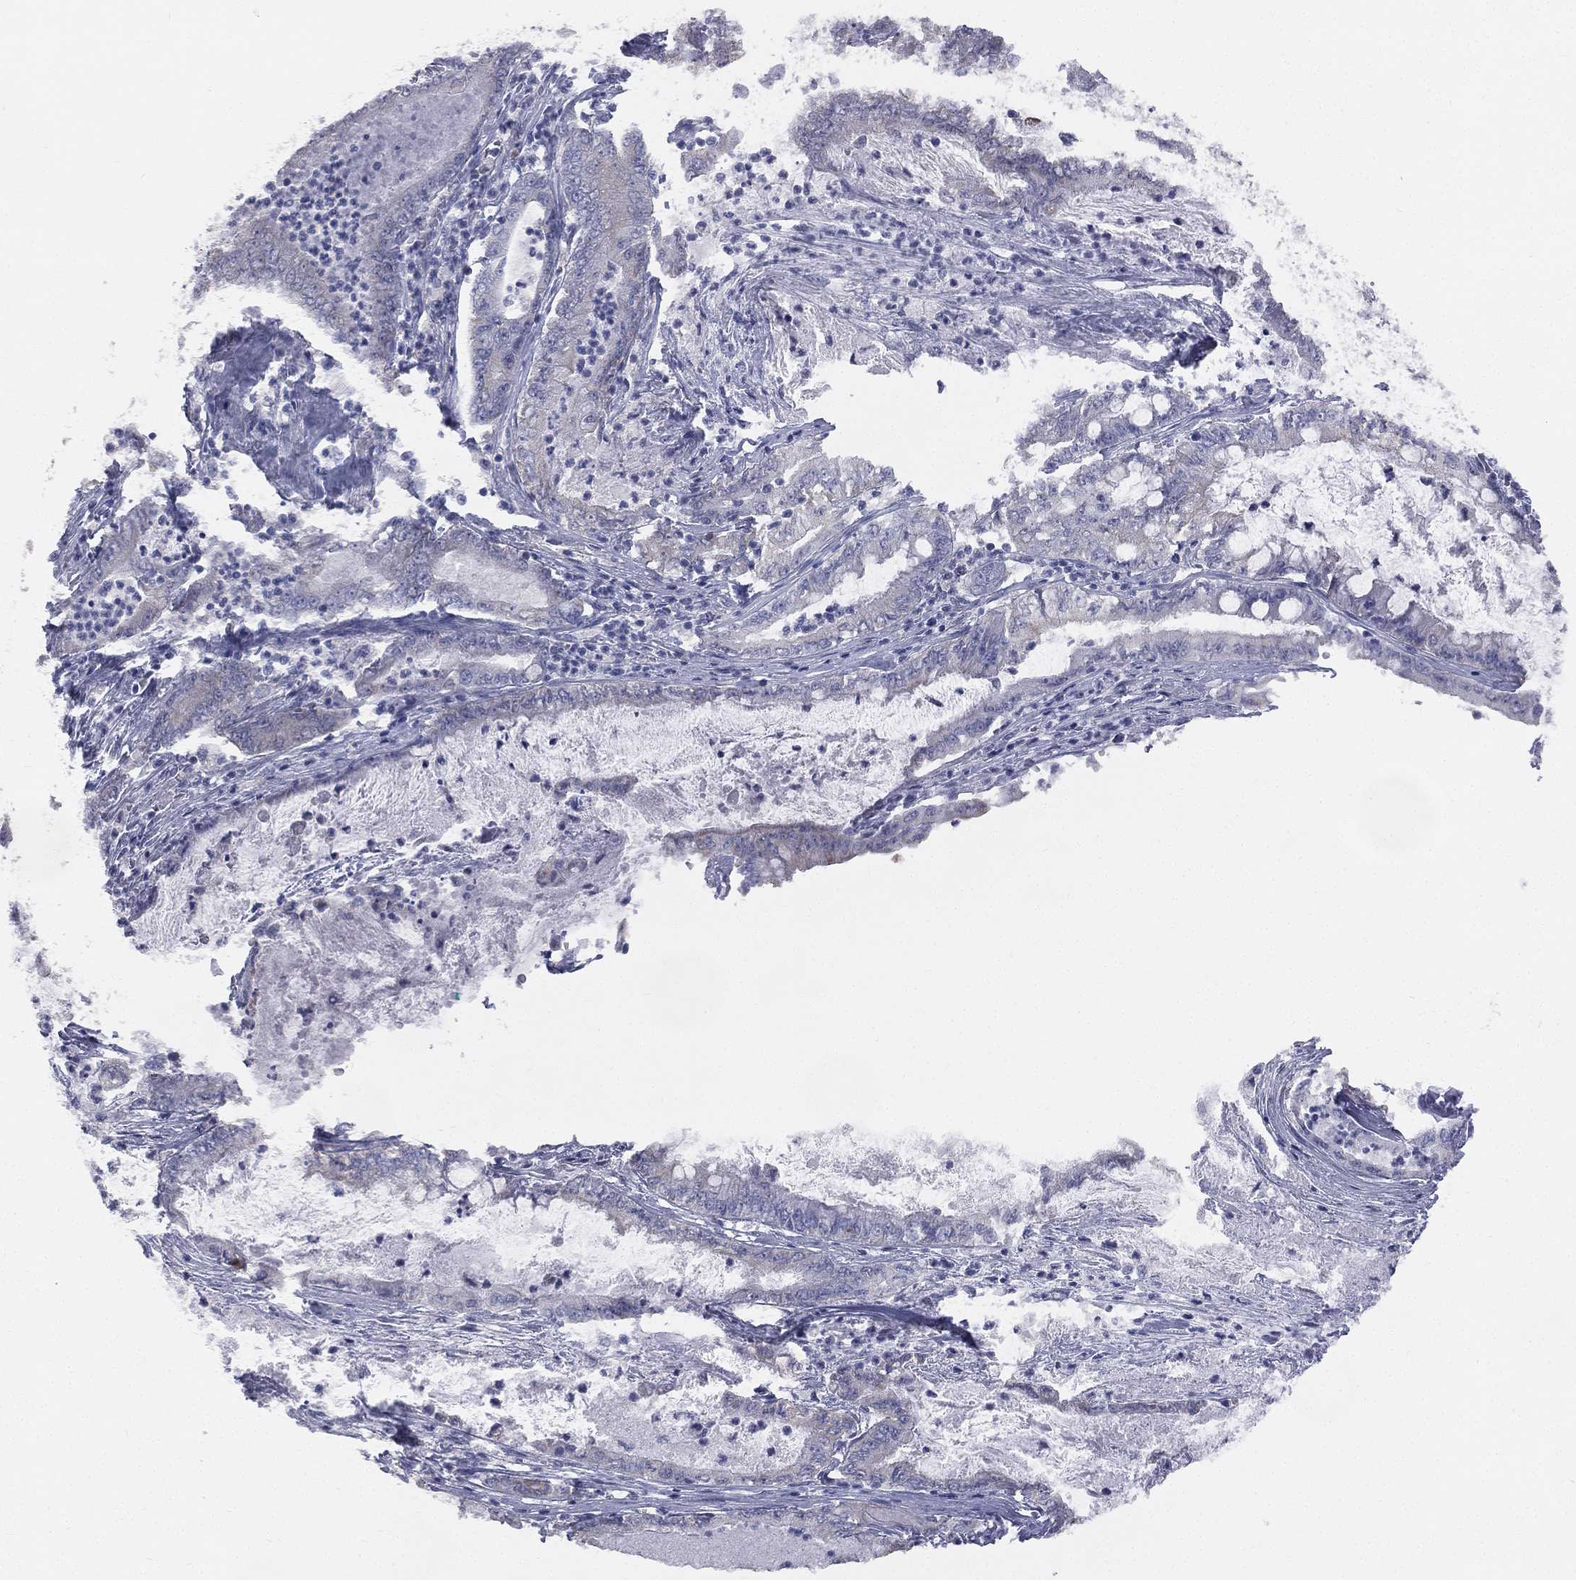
{"staining": {"intensity": "negative", "quantity": "none", "location": "none"}, "tissue": "pancreatic cancer", "cell_type": "Tumor cells", "image_type": "cancer", "snomed": [{"axis": "morphology", "description": "Adenocarcinoma, NOS"}, {"axis": "topography", "description": "Pancreas"}], "caption": "An immunohistochemistry (IHC) photomicrograph of adenocarcinoma (pancreatic) is shown. There is no staining in tumor cells of adenocarcinoma (pancreatic). (Brightfield microscopy of DAB (3,3'-diaminobenzidine) immunohistochemistry (IHC) at high magnification).", "gene": "DMKN", "patient": {"sex": "male", "age": 71}}